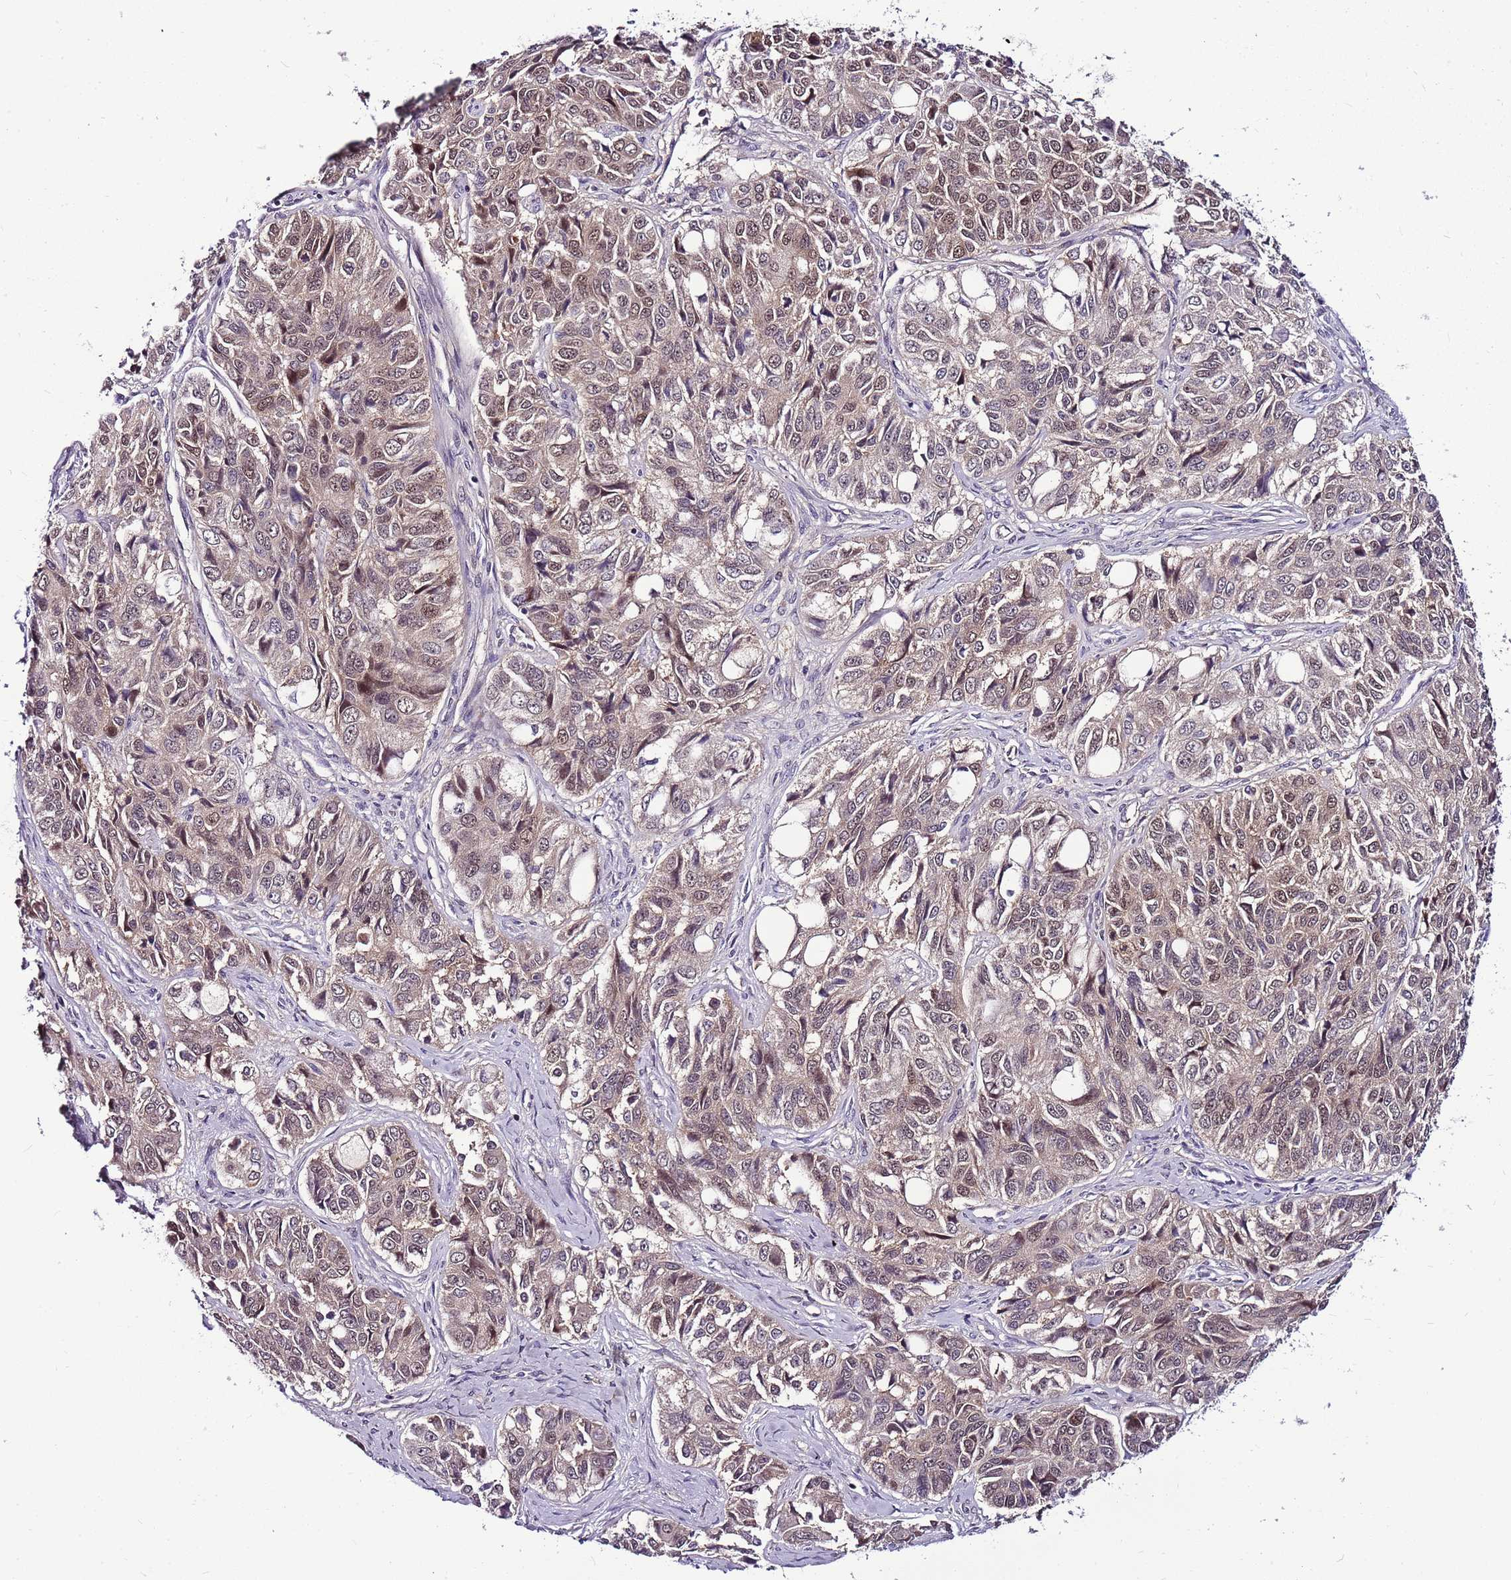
{"staining": {"intensity": "weak", "quantity": ">75%", "location": "cytoplasmic/membranous,nuclear"}, "tissue": "ovarian cancer", "cell_type": "Tumor cells", "image_type": "cancer", "snomed": [{"axis": "morphology", "description": "Carcinoma, endometroid"}, {"axis": "topography", "description": "Ovary"}], "caption": "Ovarian endometroid carcinoma tissue displays weak cytoplasmic/membranous and nuclear staining in about >75% of tumor cells", "gene": "POLE3", "patient": {"sex": "female", "age": 51}}